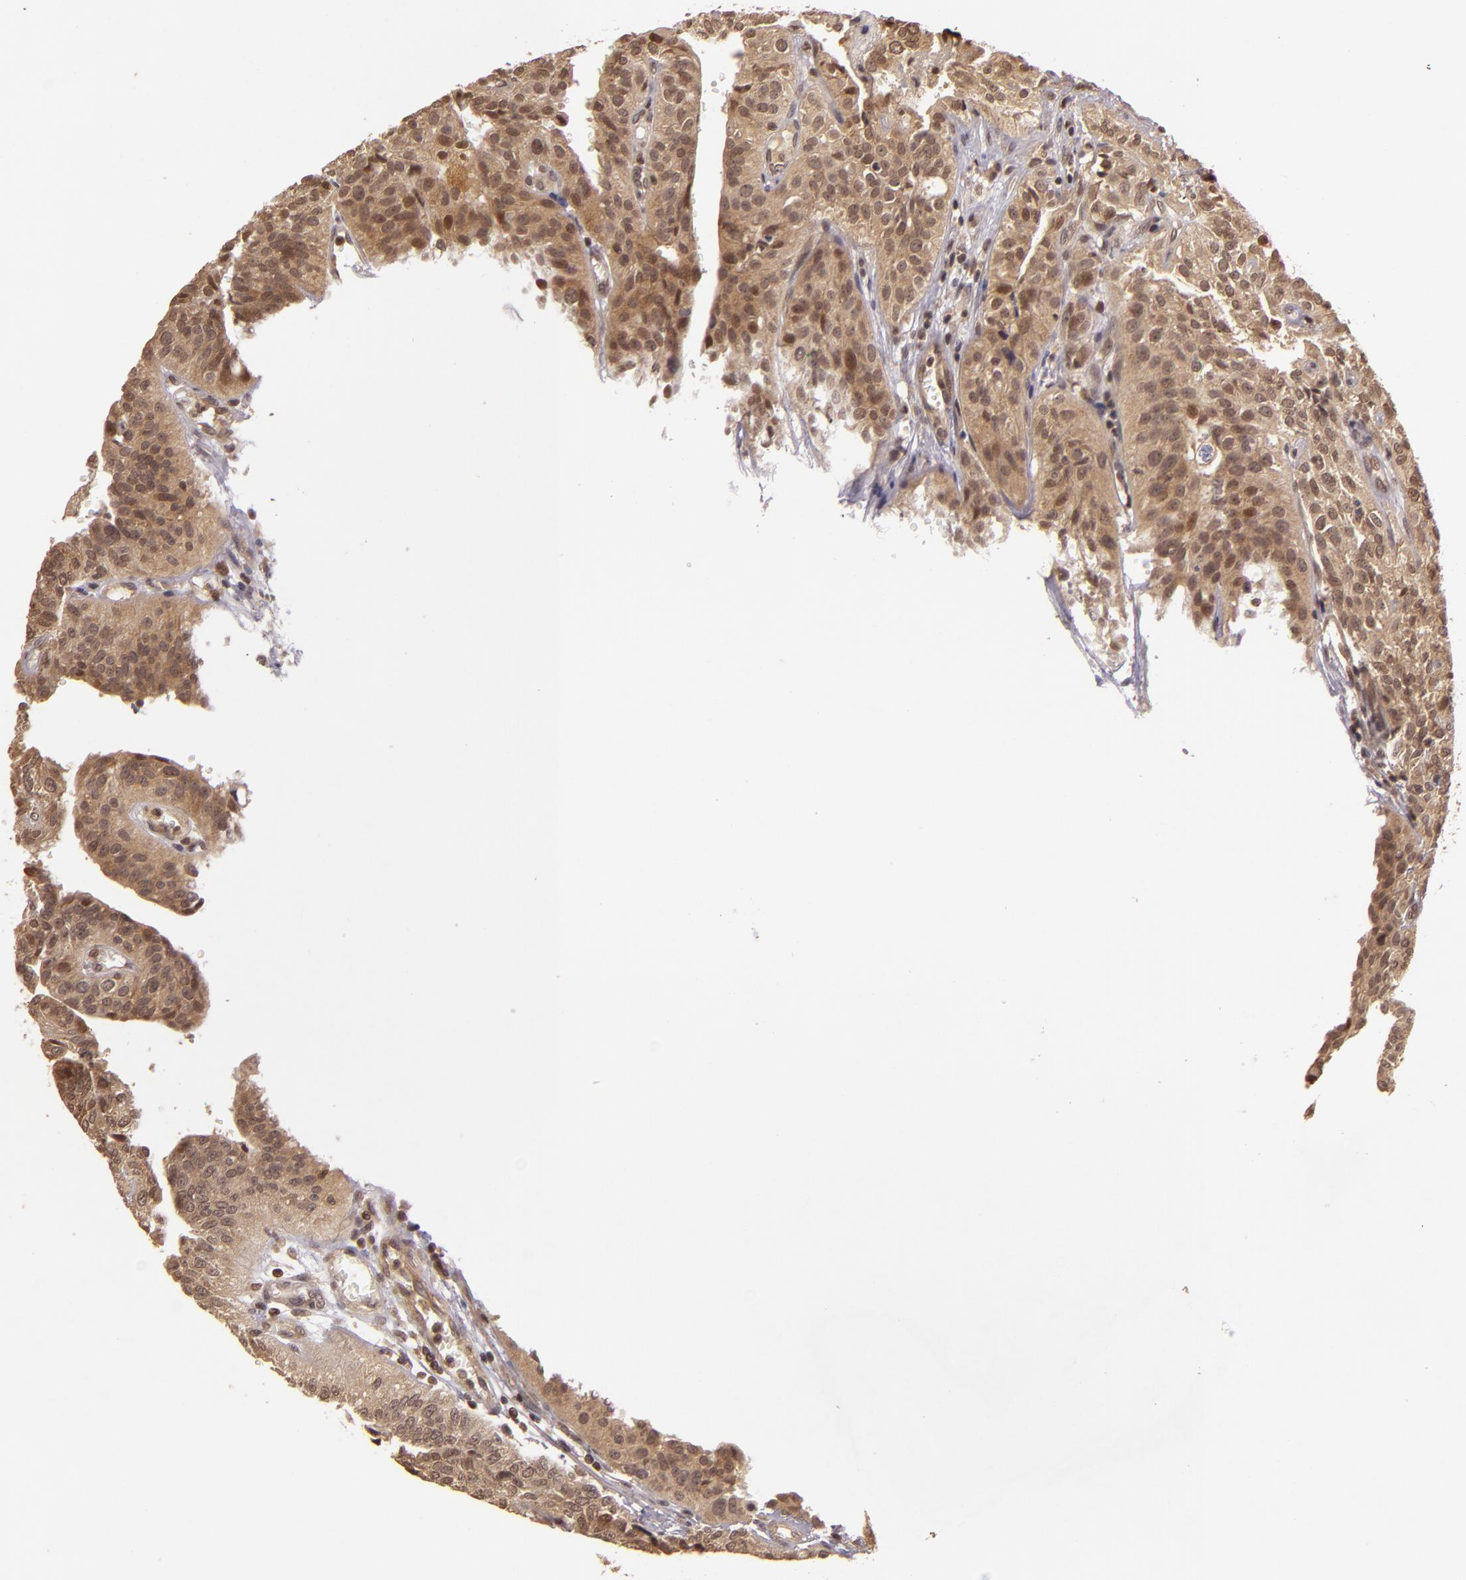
{"staining": {"intensity": "moderate", "quantity": ">75%", "location": "cytoplasmic/membranous"}, "tissue": "urothelial cancer", "cell_type": "Tumor cells", "image_type": "cancer", "snomed": [{"axis": "morphology", "description": "Urothelial carcinoma, High grade"}, {"axis": "topography", "description": "Urinary bladder"}], "caption": "Immunohistochemistry (DAB) staining of human high-grade urothelial carcinoma demonstrates moderate cytoplasmic/membranous protein expression in approximately >75% of tumor cells.", "gene": "TXNRD2", "patient": {"sex": "male", "age": 56}}